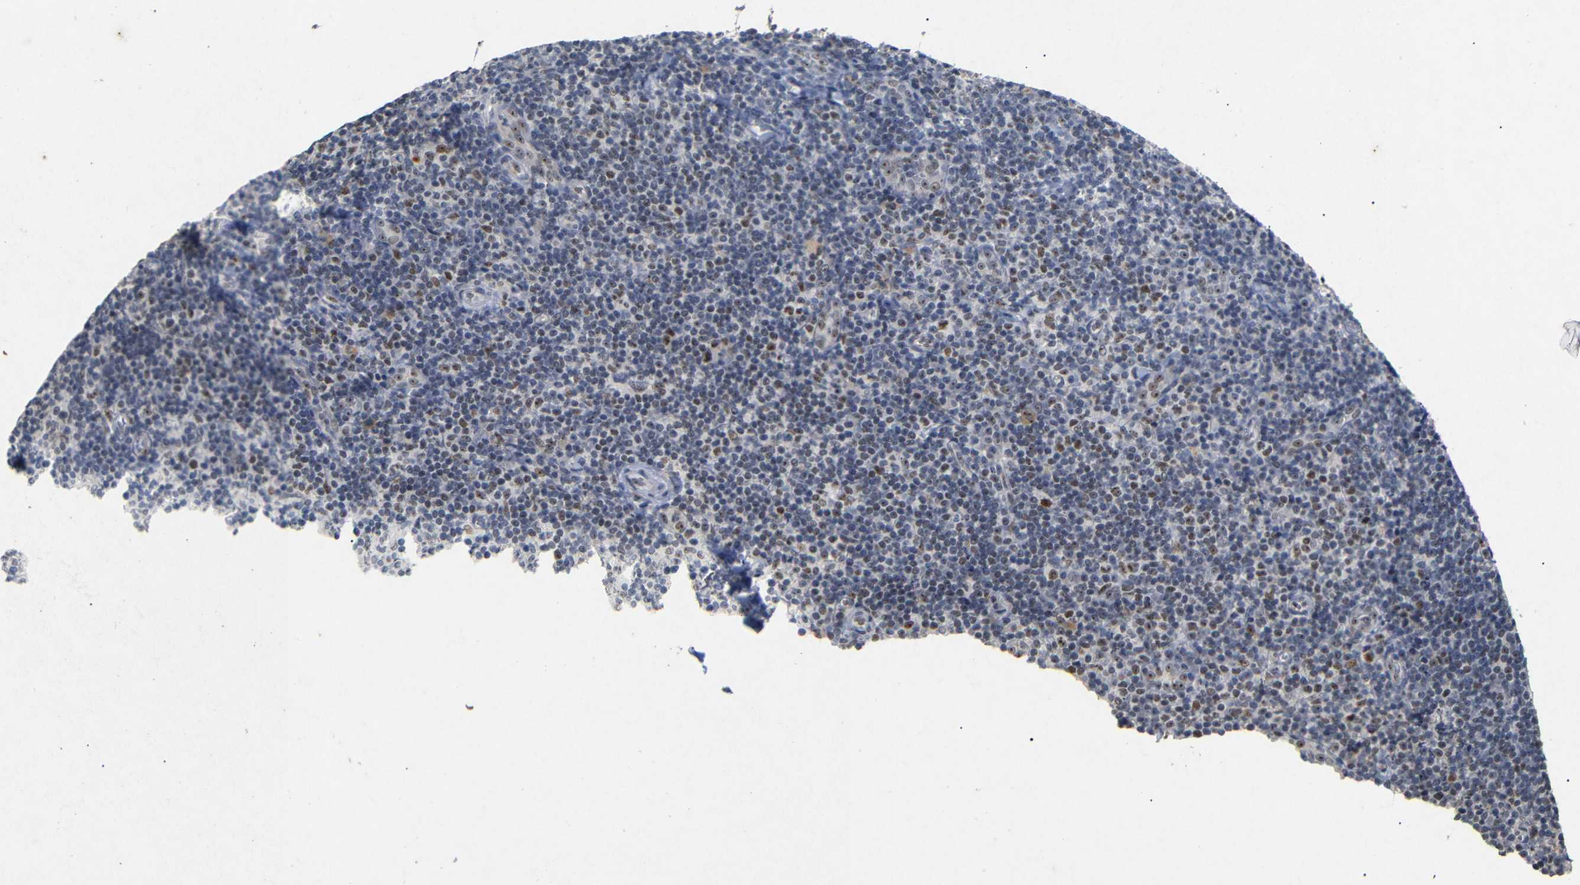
{"staining": {"intensity": "weak", "quantity": "25%-75%", "location": "nuclear"}, "tissue": "tonsil", "cell_type": "Germinal center cells", "image_type": "normal", "snomed": [{"axis": "morphology", "description": "Normal tissue, NOS"}, {"axis": "topography", "description": "Tonsil"}], "caption": "An IHC histopathology image of normal tissue is shown. Protein staining in brown labels weak nuclear positivity in tonsil within germinal center cells. The protein is shown in brown color, while the nuclei are stained blue.", "gene": "PARN", "patient": {"sex": "male", "age": 37}}